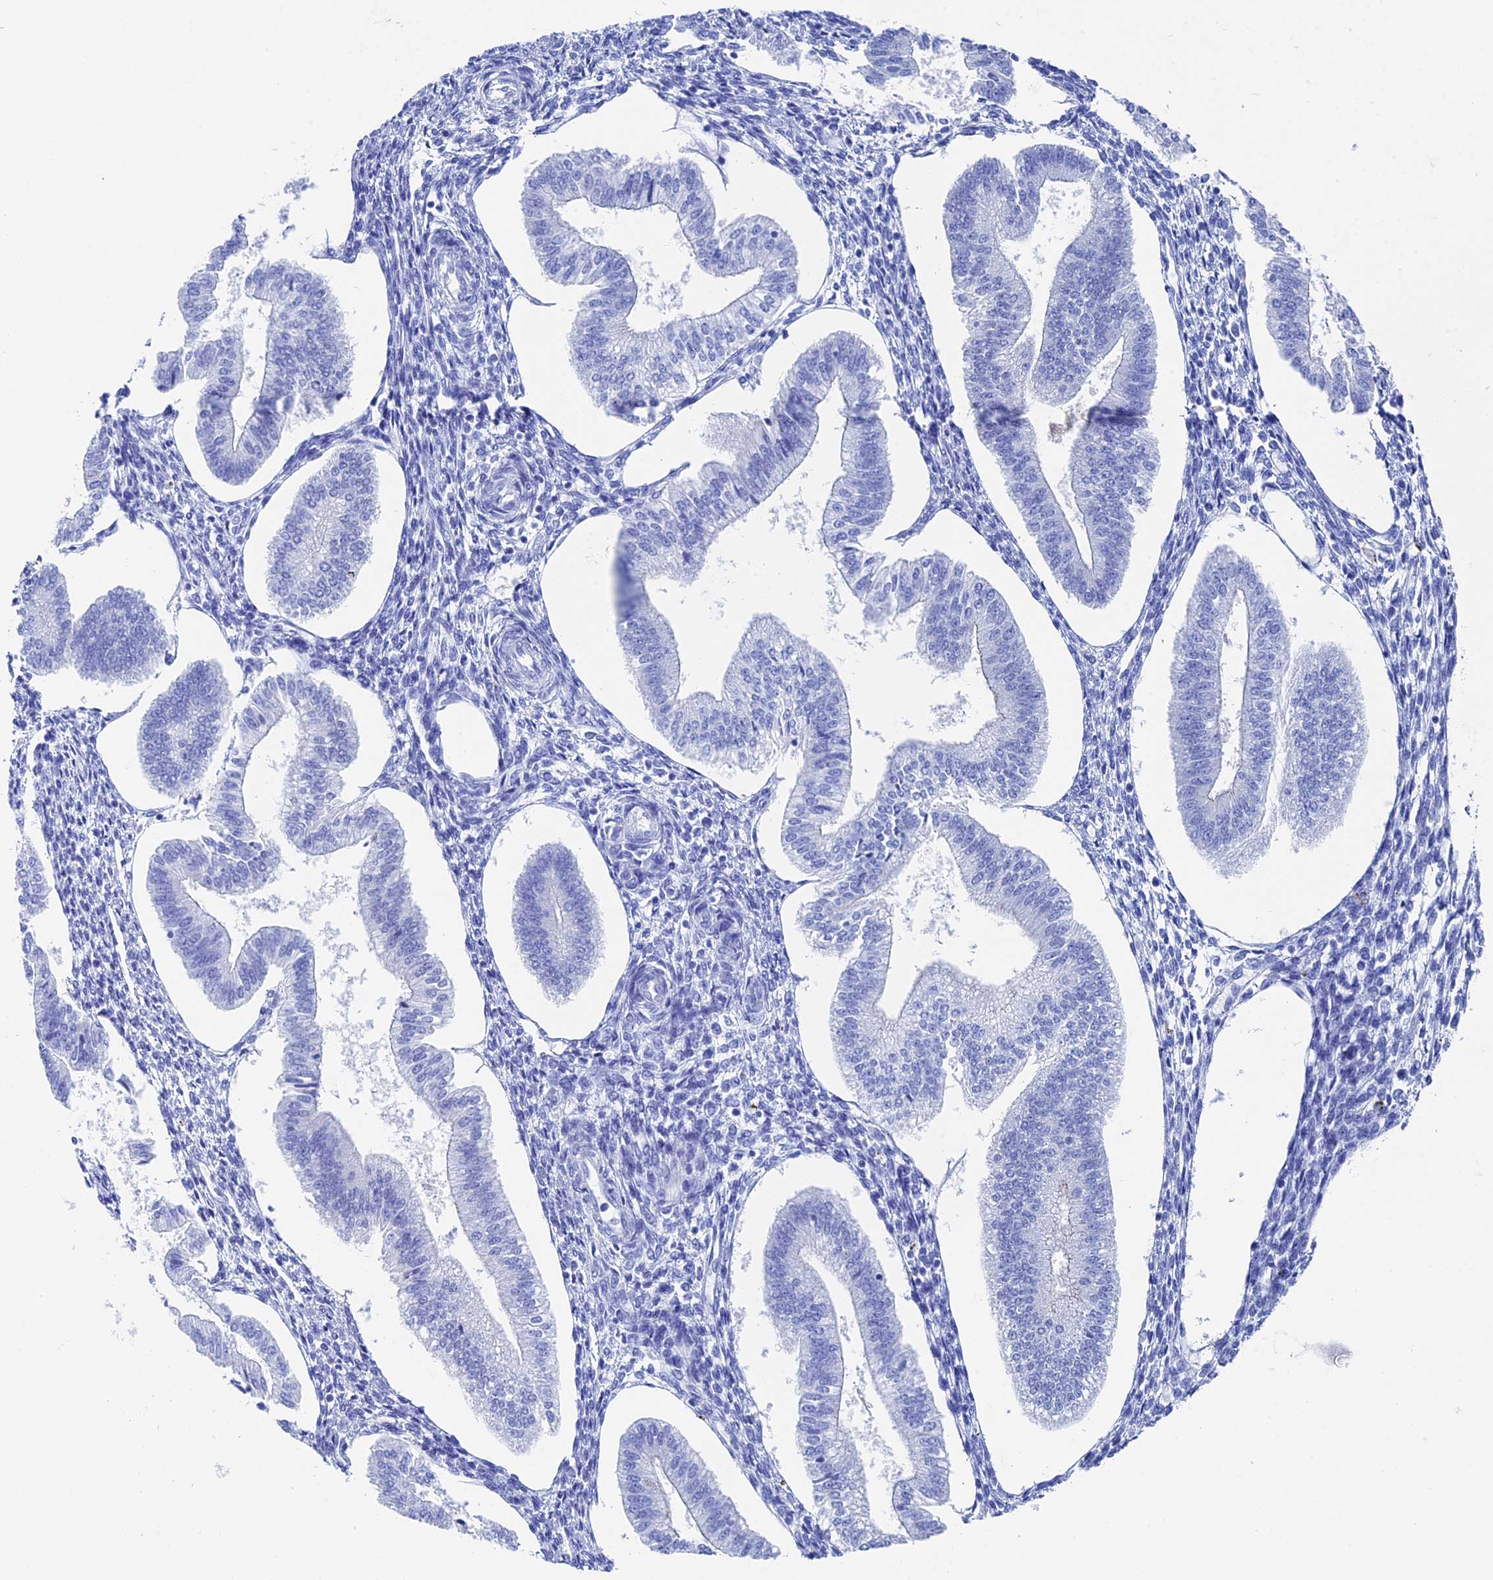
{"staining": {"intensity": "negative", "quantity": "none", "location": "none"}, "tissue": "endometrium", "cell_type": "Cells in endometrial stroma", "image_type": "normal", "snomed": [{"axis": "morphology", "description": "Normal tissue, NOS"}, {"axis": "topography", "description": "Endometrium"}], "caption": "This histopathology image is of unremarkable endometrium stained with immunohistochemistry to label a protein in brown with the nuclei are counter-stained blue. There is no expression in cells in endometrial stroma.", "gene": "UNC119", "patient": {"sex": "female", "age": 34}}